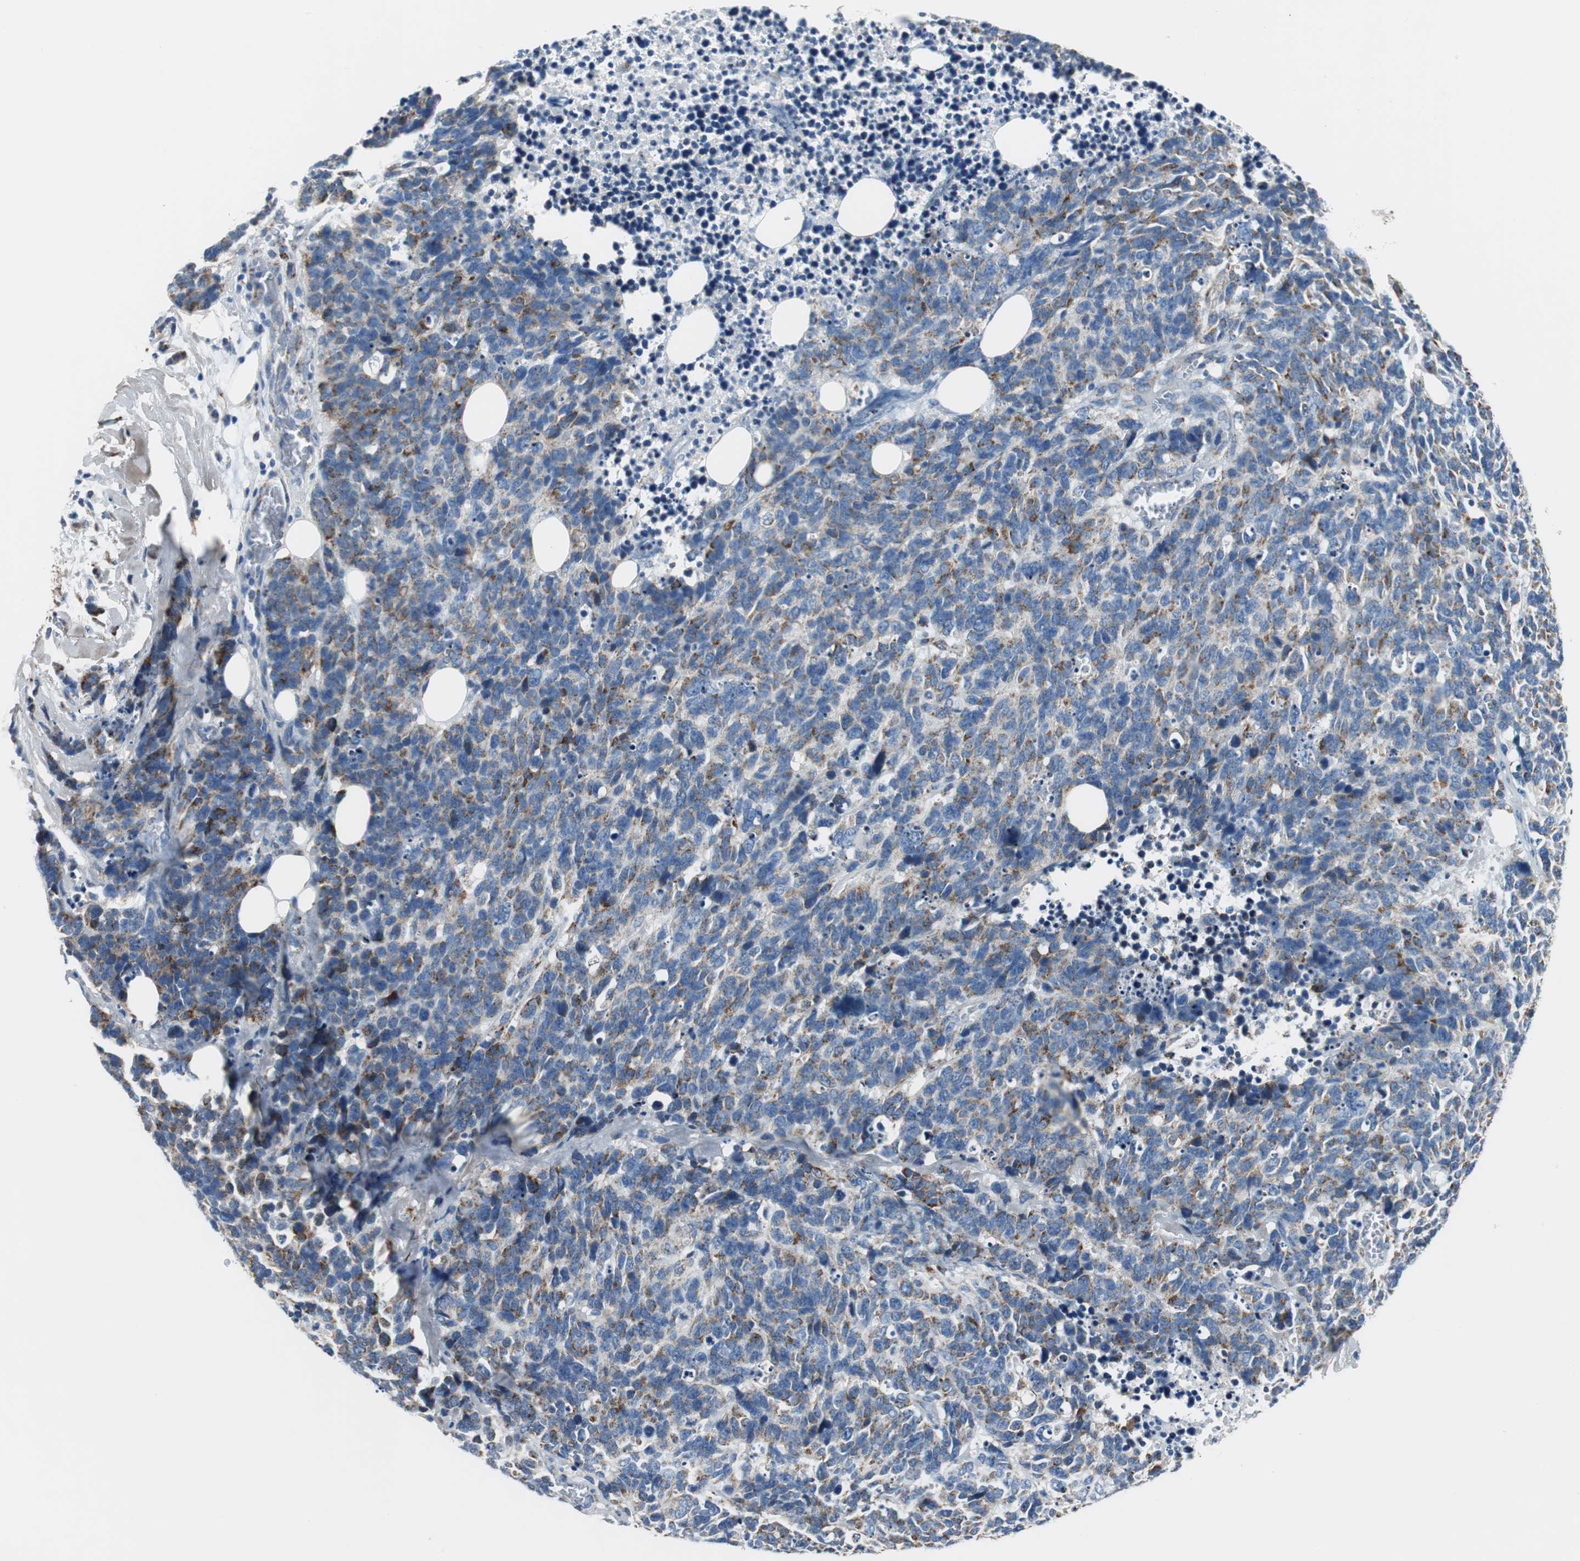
{"staining": {"intensity": "strong", "quantity": "25%-75%", "location": "cytoplasmic/membranous"}, "tissue": "lung cancer", "cell_type": "Tumor cells", "image_type": "cancer", "snomed": [{"axis": "morphology", "description": "Neoplasm, malignant, NOS"}, {"axis": "topography", "description": "Lung"}], "caption": "A histopathology image of malignant neoplasm (lung) stained for a protein displays strong cytoplasmic/membranous brown staining in tumor cells. The staining was performed using DAB (3,3'-diaminobenzidine), with brown indicating positive protein expression. Nuclei are stained blue with hematoxylin.", "gene": "C1QTNF7", "patient": {"sex": "female", "age": 58}}